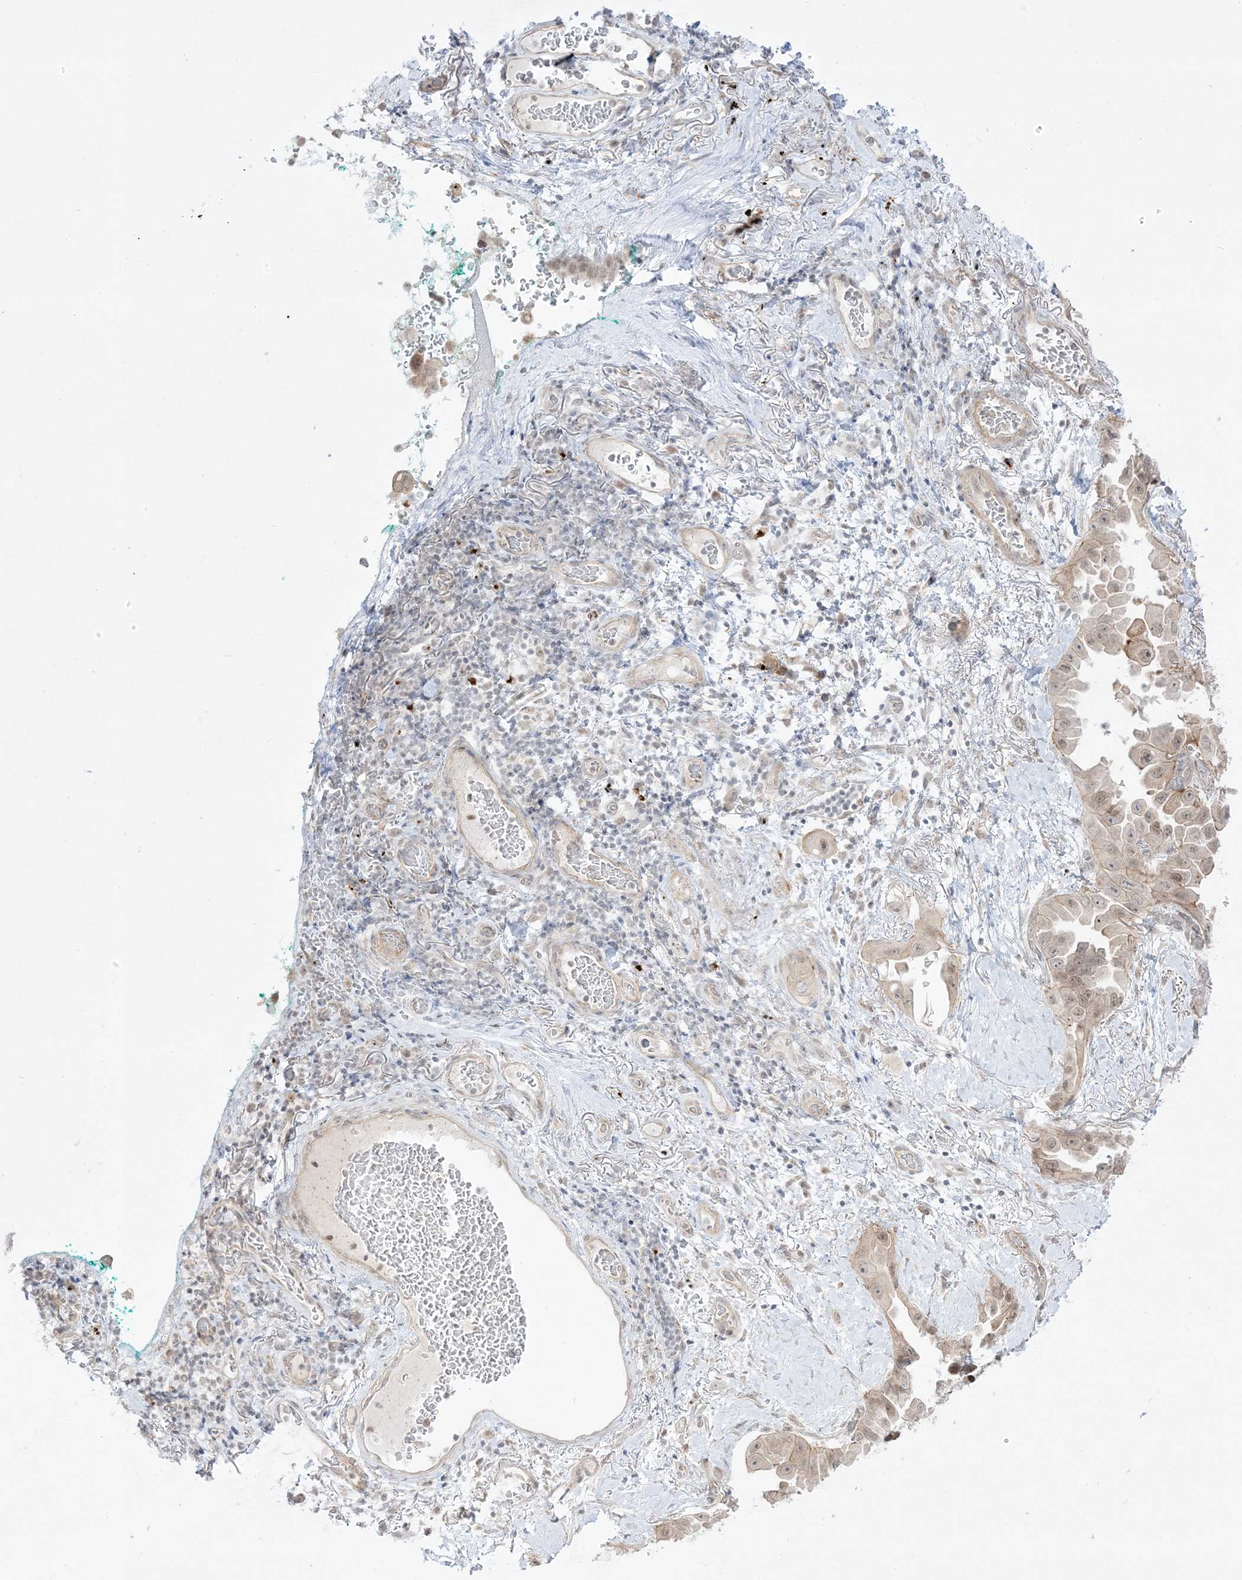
{"staining": {"intensity": "moderate", "quantity": ">75%", "location": "cytoplasmic/membranous,nuclear"}, "tissue": "lung cancer", "cell_type": "Tumor cells", "image_type": "cancer", "snomed": [{"axis": "morphology", "description": "Adenocarcinoma, NOS"}, {"axis": "topography", "description": "Lung"}], "caption": "Tumor cells show medium levels of moderate cytoplasmic/membranous and nuclear positivity in approximately >75% of cells in lung adenocarcinoma.", "gene": "PTK6", "patient": {"sex": "female", "age": 67}}